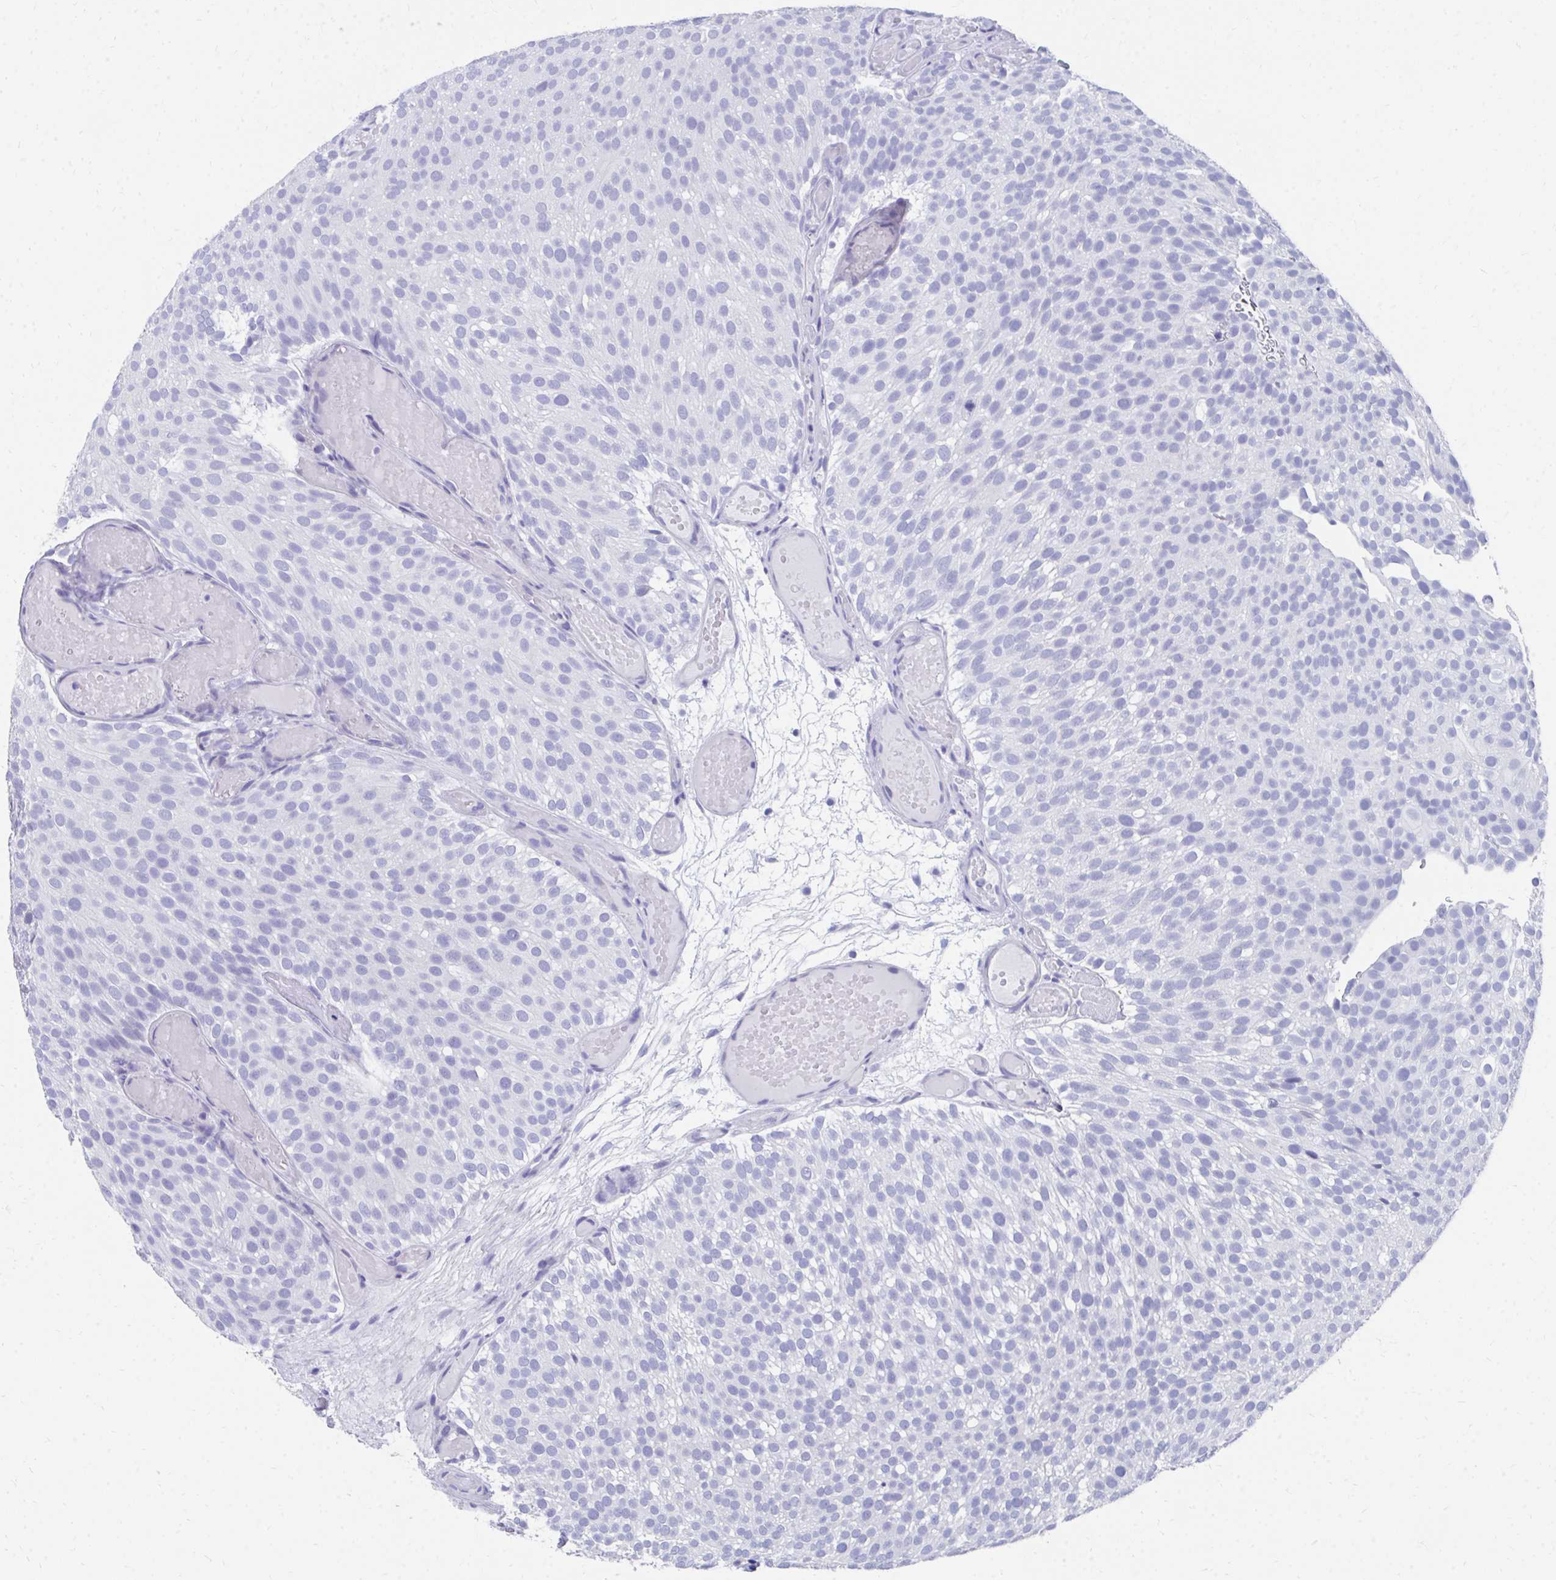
{"staining": {"intensity": "negative", "quantity": "none", "location": "none"}, "tissue": "urothelial cancer", "cell_type": "Tumor cells", "image_type": "cancer", "snomed": [{"axis": "morphology", "description": "Urothelial carcinoma, Low grade"}, {"axis": "topography", "description": "Urinary bladder"}], "caption": "Low-grade urothelial carcinoma was stained to show a protein in brown. There is no significant expression in tumor cells.", "gene": "HGD", "patient": {"sex": "male", "age": 78}}